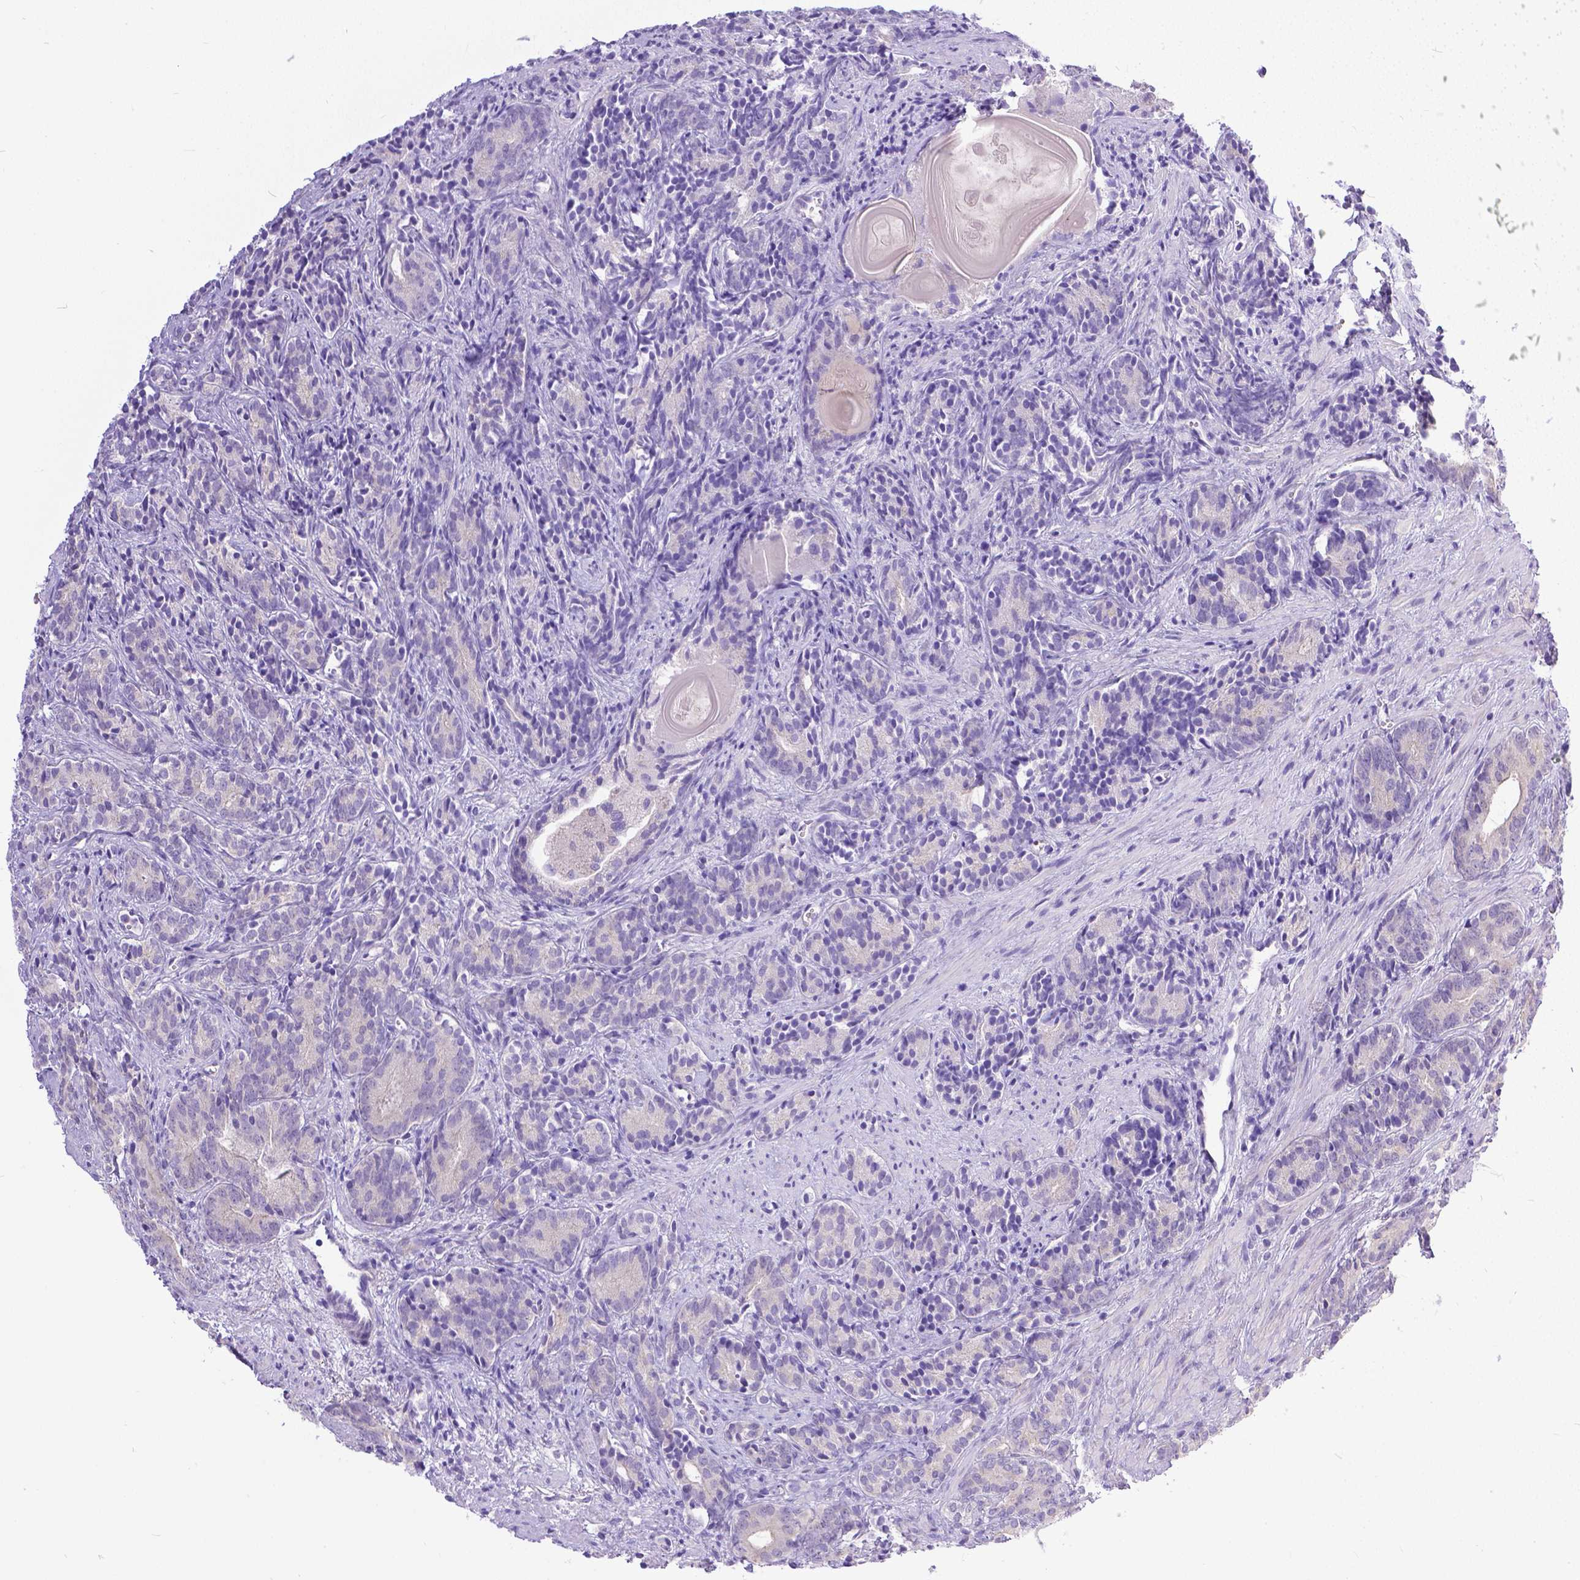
{"staining": {"intensity": "negative", "quantity": "none", "location": "none"}, "tissue": "prostate cancer", "cell_type": "Tumor cells", "image_type": "cancer", "snomed": [{"axis": "morphology", "description": "Adenocarcinoma, High grade"}, {"axis": "topography", "description": "Prostate"}], "caption": "Adenocarcinoma (high-grade) (prostate) stained for a protein using immunohistochemistry (IHC) shows no positivity tumor cells.", "gene": "TTLL6", "patient": {"sex": "male", "age": 84}}